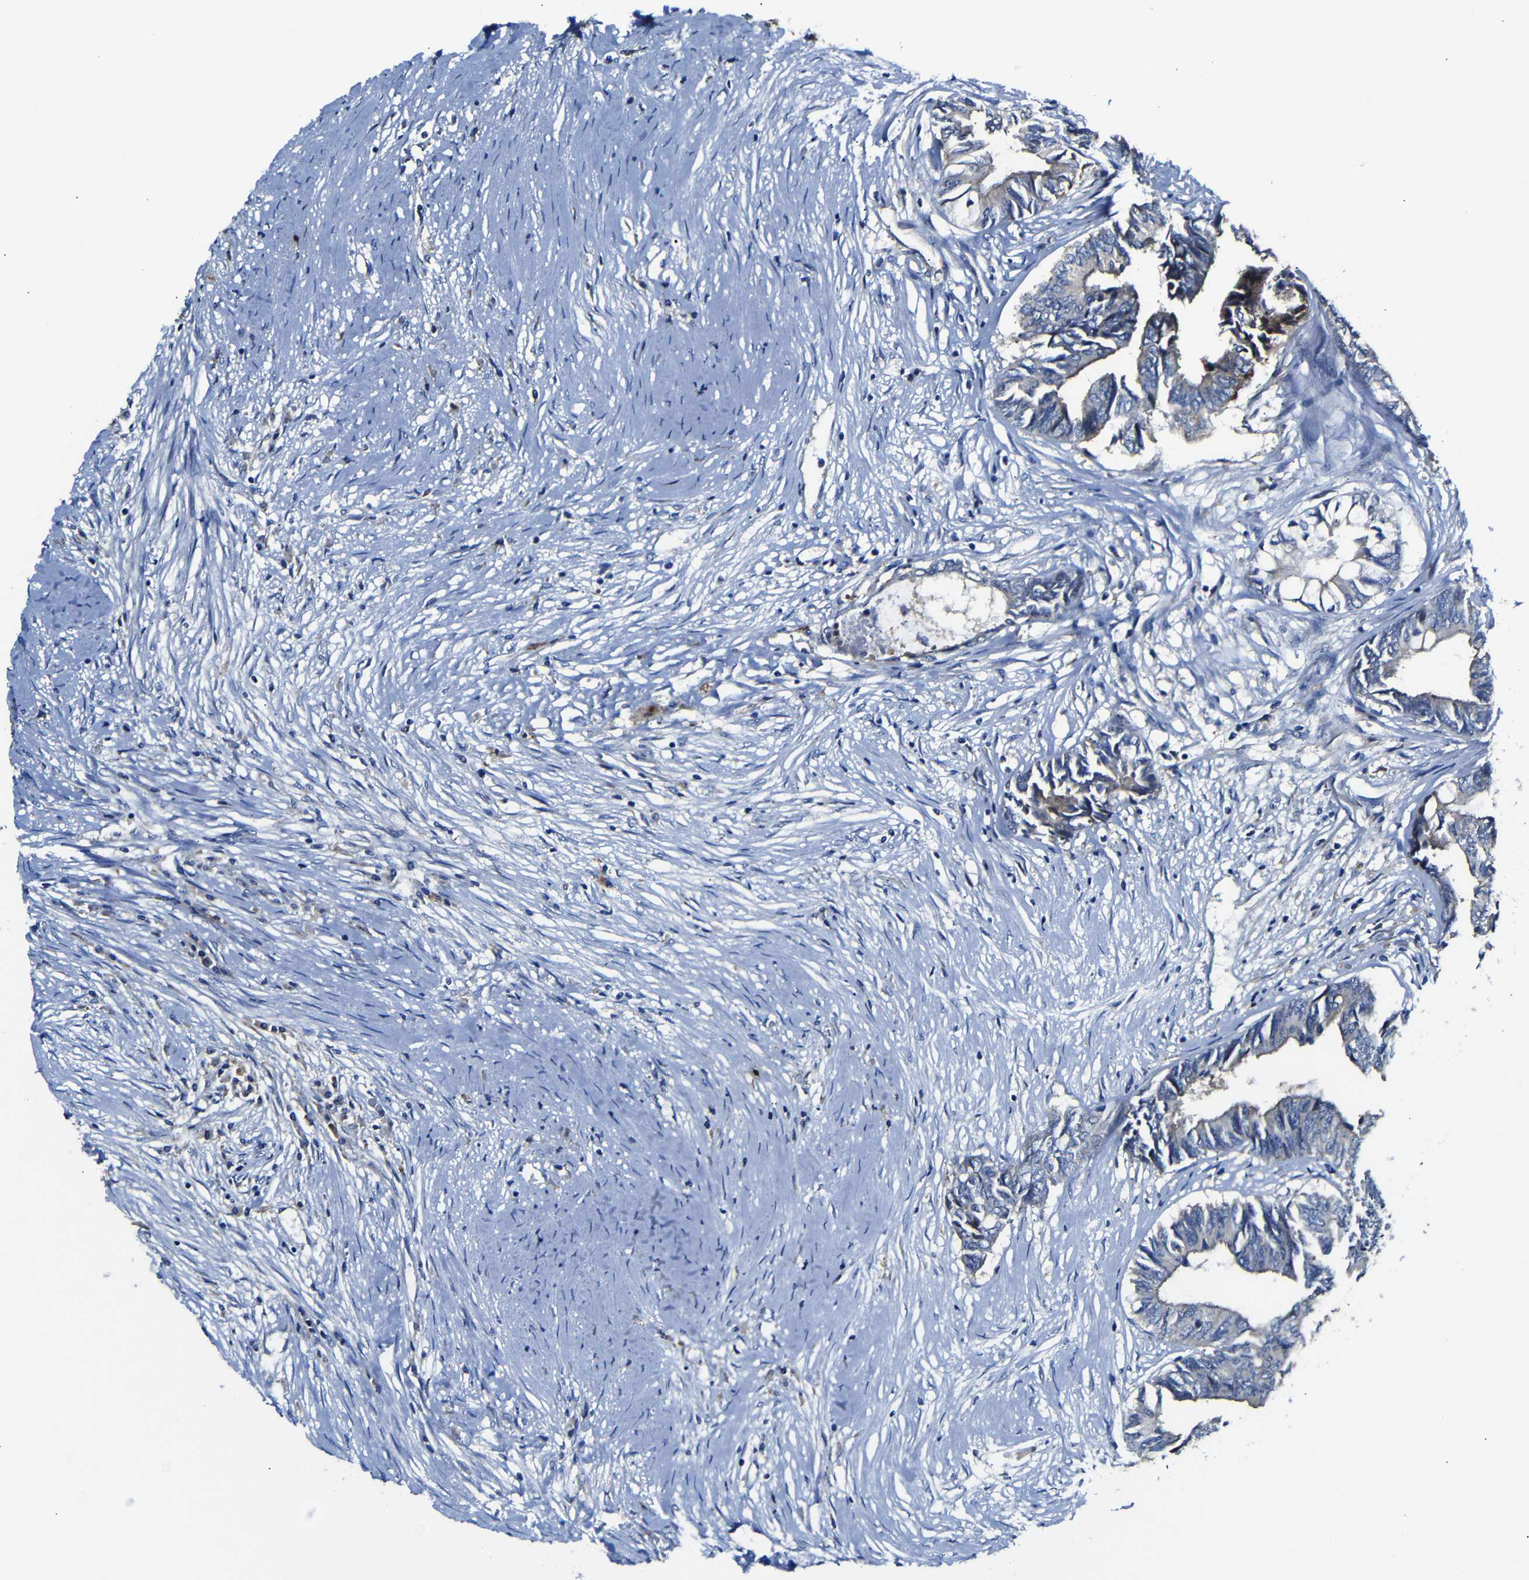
{"staining": {"intensity": "weak", "quantity": "<25%", "location": "cytoplasmic/membranous"}, "tissue": "colorectal cancer", "cell_type": "Tumor cells", "image_type": "cancer", "snomed": [{"axis": "morphology", "description": "Adenocarcinoma, NOS"}, {"axis": "topography", "description": "Rectum"}], "caption": "Image shows no protein staining in tumor cells of colorectal adenocarcinoma tissue.", "gene": "AFDN", "patient": {"sex": "male", "age": 63}}